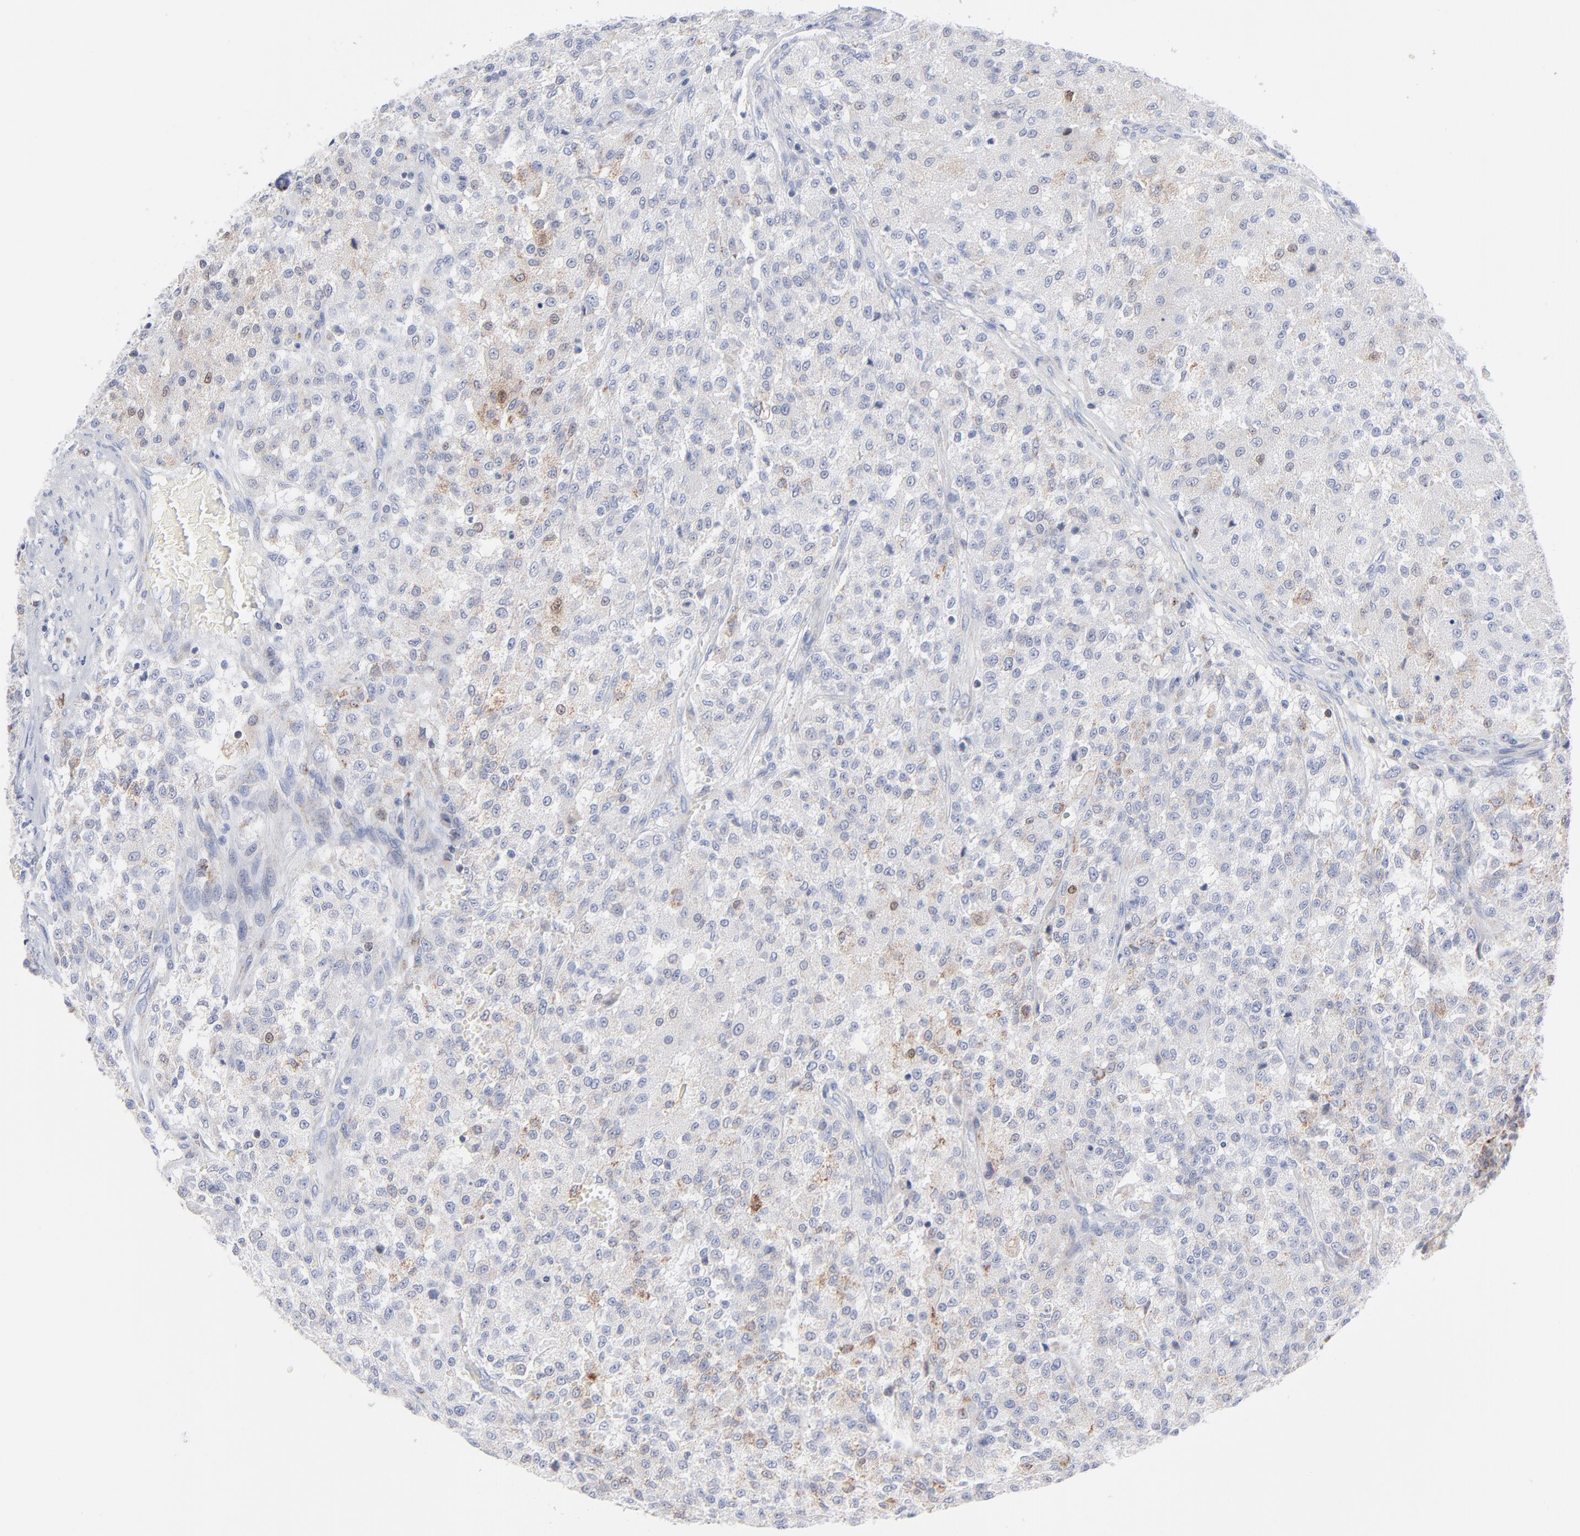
{"staining": {"intensity": "weak", "quantity": "<25%", "location": "cytoplasmic/membranous,nuclear"}, "tissue": "testis cancer", "cell_type": "Tumor cells", "image_type": "cancer", "snomed": [{"axis": "morphology", "description": "Seminoma, NOS"}, {"axis": "topography", "description": "Testis"}], "caption": "Immunohistochemistry (IHC) of testis seminoma demonstrates no expression in tumor cells. (DAB (3,3'-diaminobenzidine) immunohistochemistry (IHC) visualized using brightfield microscopy, high magnification).", "gene": "CHCHD10", "patient": {"sex": "male", "age": 59}}